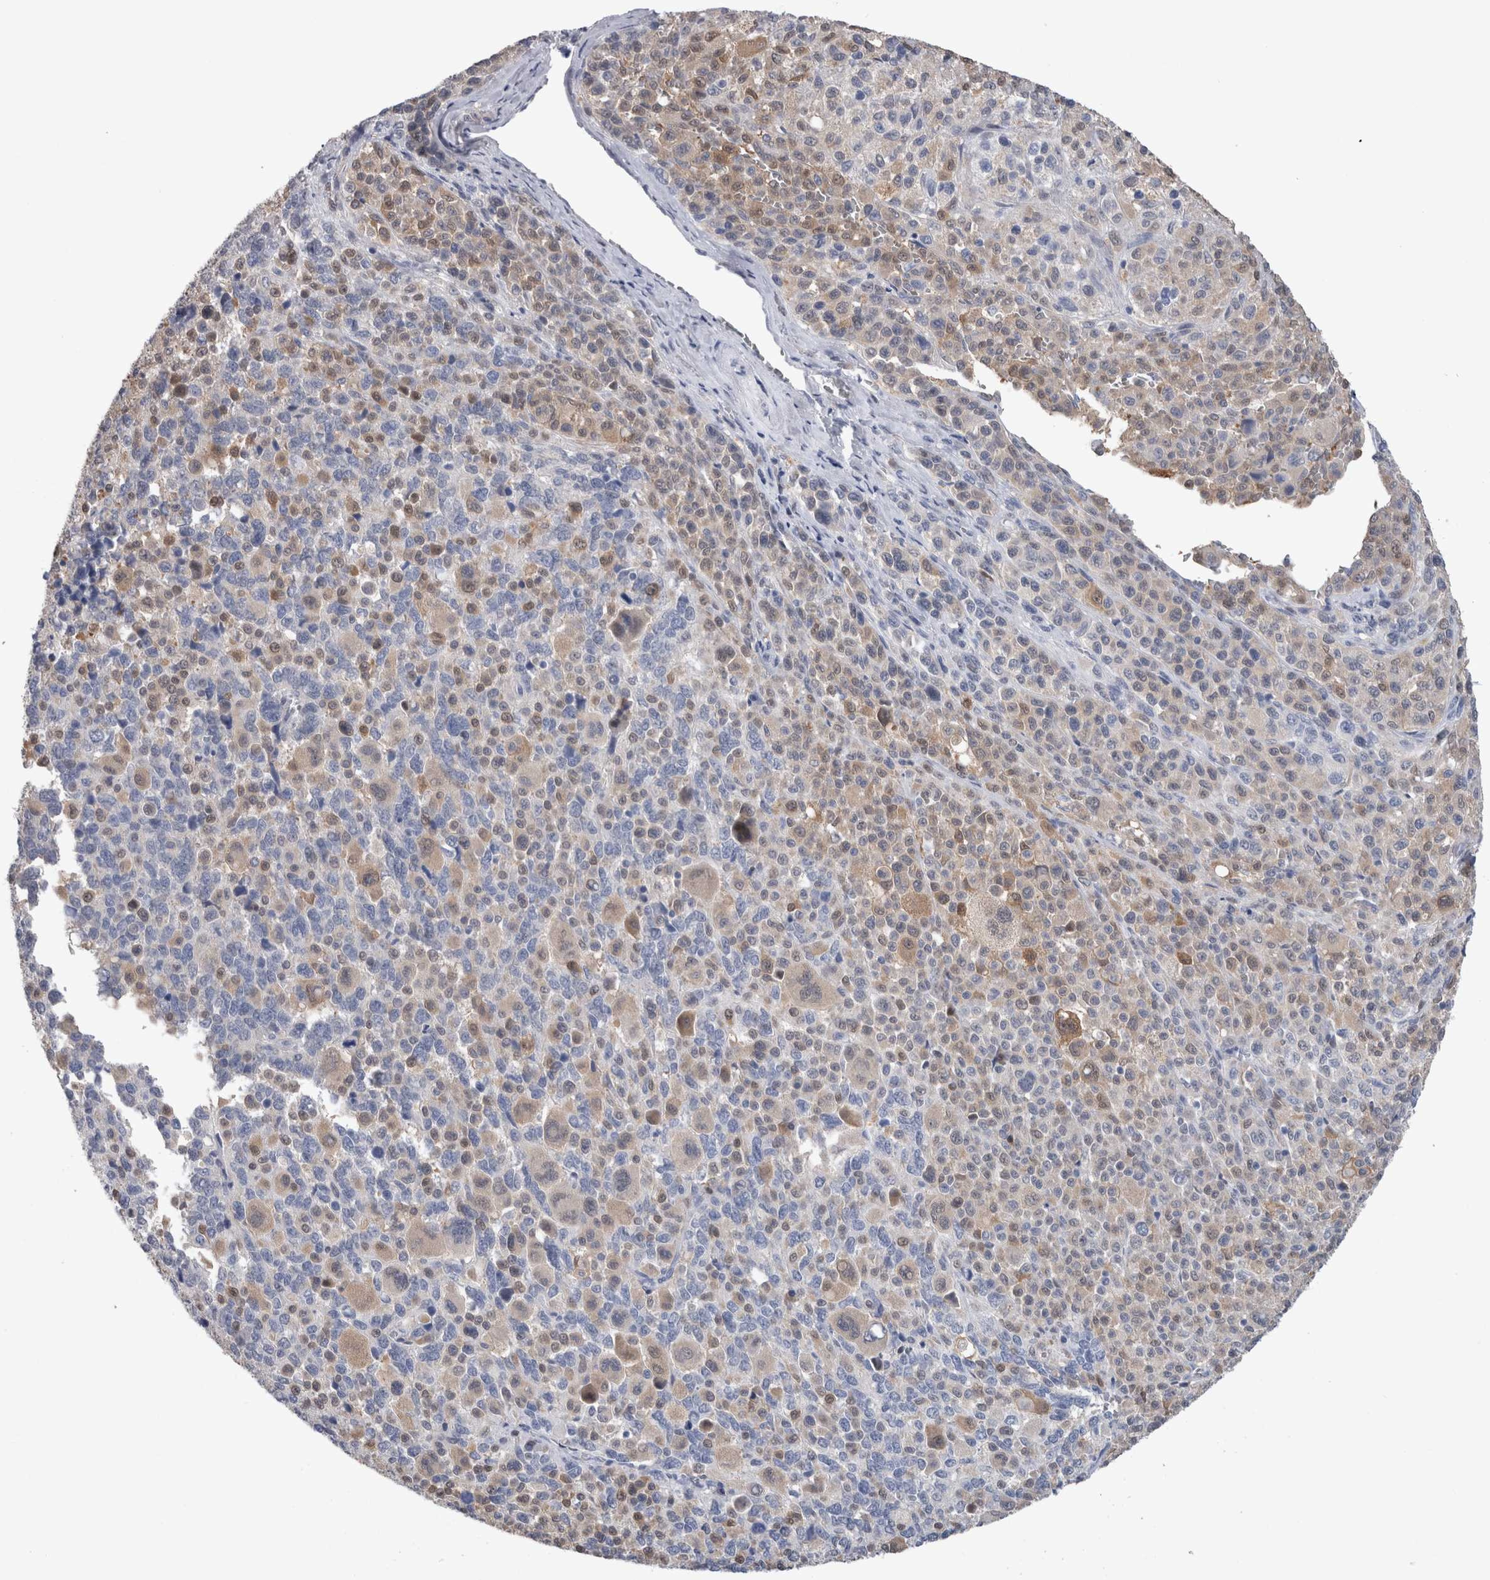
{"staining": {"intensity": "weak", "quantity": ">75%", "location": "cytoplasmic/membranous"}, "tissue": "melanoma", "cell_type": "Tumor cells", "image_type": "cancer", "snomed": [{"axis": "morphology", "description": "Malignant melanoma, Metastatic site"}, {"axis": "topography", "description": "Skin"}], "caption": "High-power microscopy captured an immunohistochemistry (IHC) histopathology image of malignant melanoma (metastatic site), revealing weak cytoplasmic/membranous positivity in approximately >75% of tumor cells. The protein is stained brown, and the nuclei are stained in blue (DAB (3,3'-diaminobenzidine) IHC with brightfield microscopy, high magnification).", "gene": "CA8", "patient": {"sex": "female", "age": 74}}